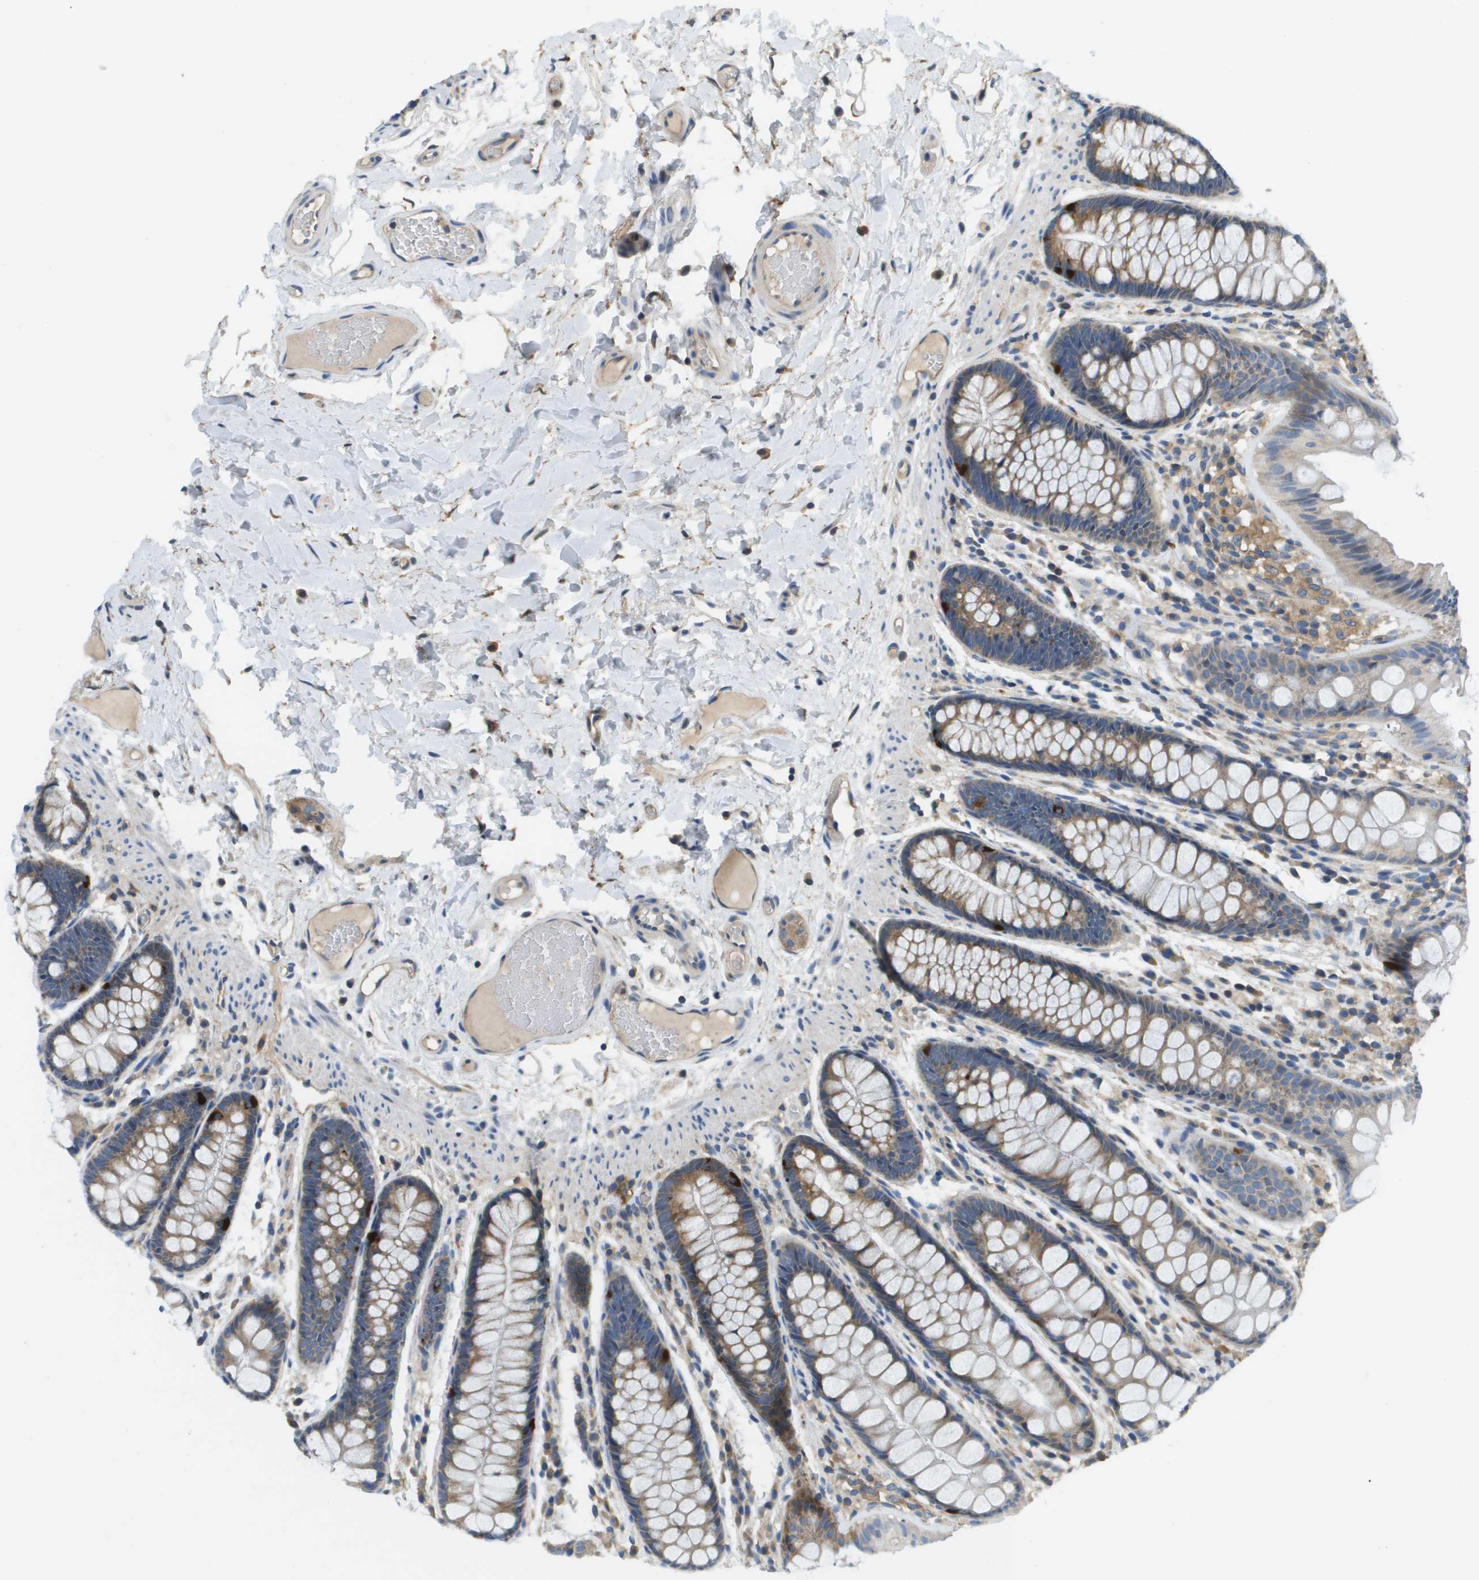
{"staining": {"intensity": "weak", "quantity": ">75%", "location": "cytoplasmic/membranous"}, "tissue": "colon", "cell_type": "Endothelial cells", "image_type": "normal", "snomed": [{"axis": "morphology", "description": "Normal tissue, NOS"}, {"axis": "topography", "description": "Colon"}], "caption": "Colon stained for a protein shows weak cytoplasmic/membranous positivity in endothelial cells. (IHC, brightfield microscopy, high magnification).", "gene": "SAMSN1", "patient": {"sex": "female", "age": 56}}